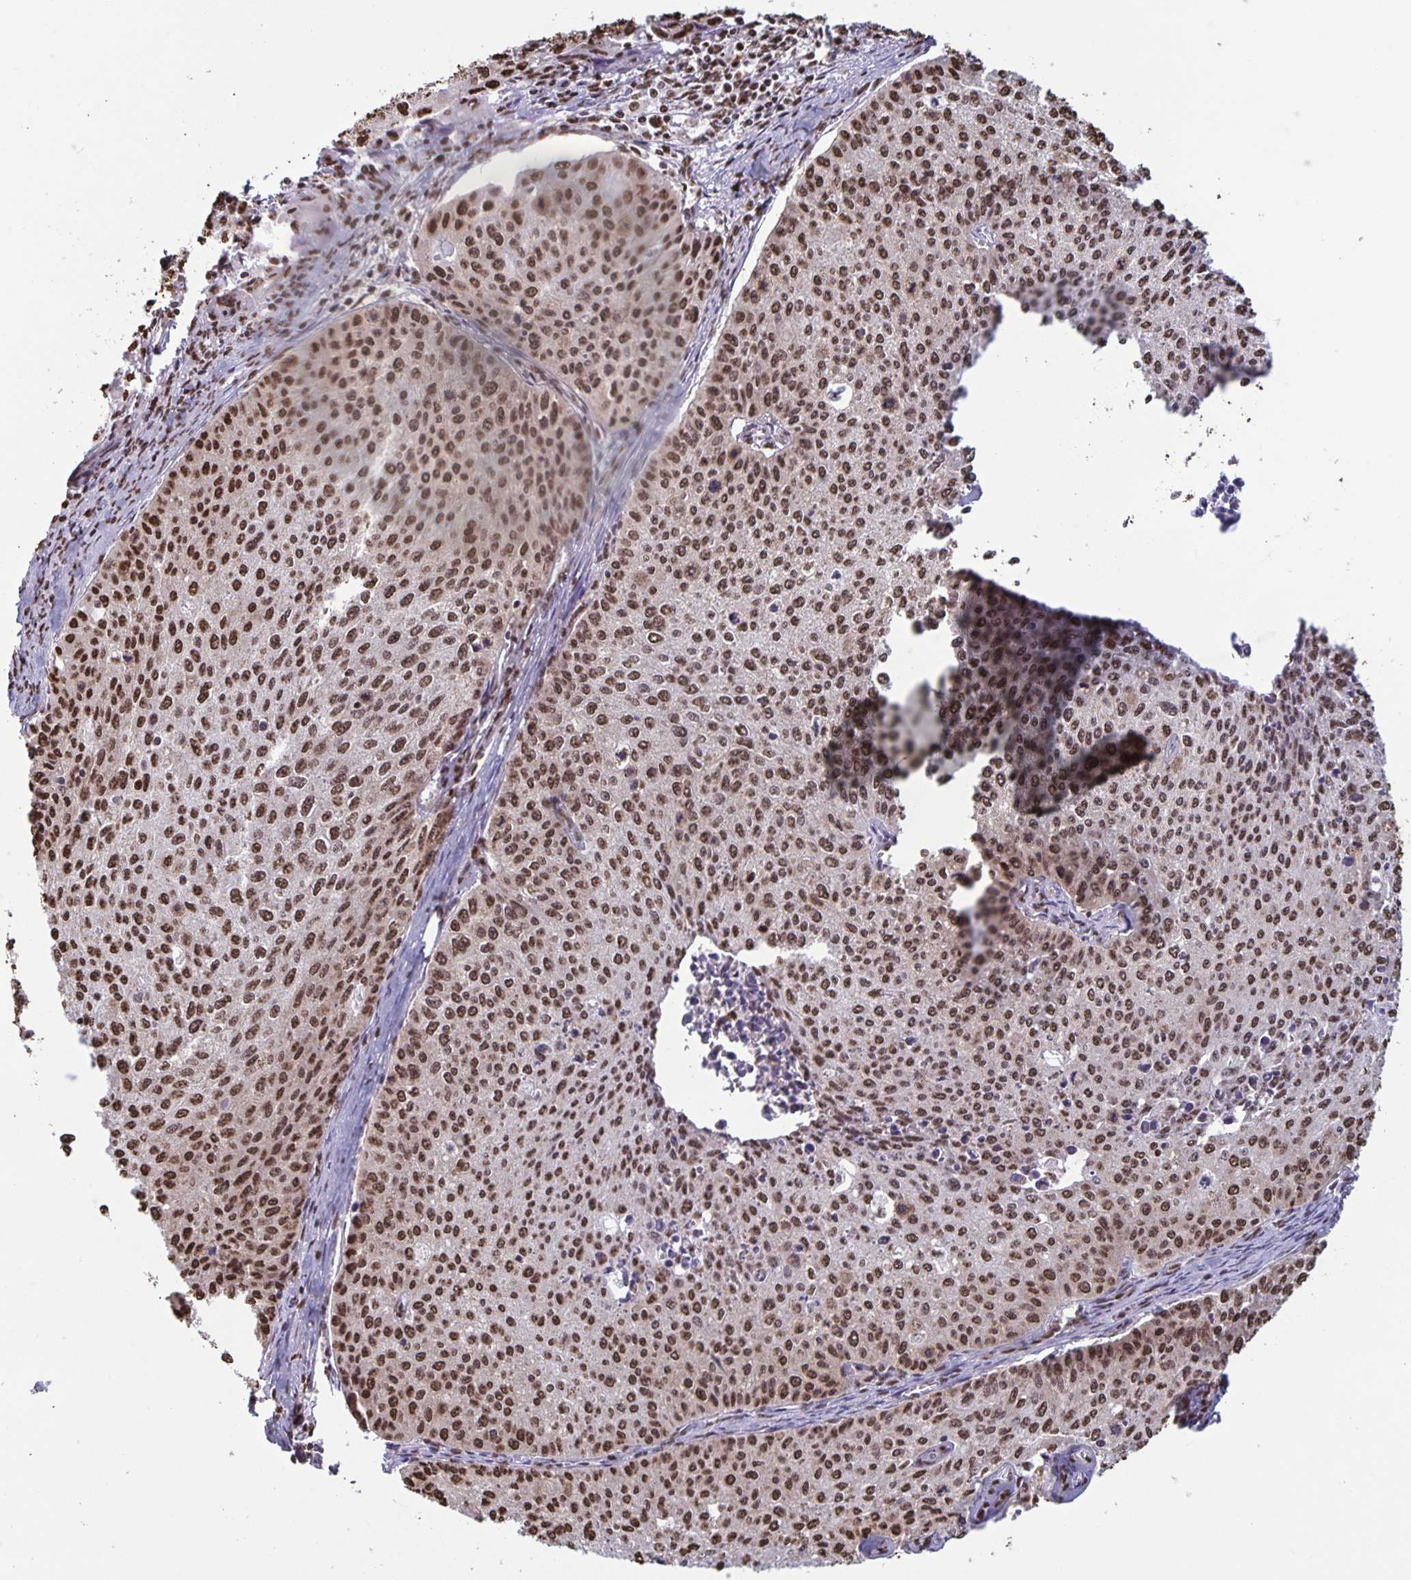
{"staining": {"intensity": "strong", "quantity": ">75%", "location": "nuclear"}, "tissue": "cervical cancer", "cell_type": "Tumor cells", "image_type": "cancer", "snomed": [{"axis": "morphology", "description": "Squamous cell carcinoma, NOS"}, {"axis": "topography", "description": "Cervix"}], "caption": "The immunohistochemical stain shows strong nuclear staining in tumor cells of squamous cell carcinoma (cervical) tissue.", "gene": "DUT", "patient": {"sex": "female", "age": 38}}